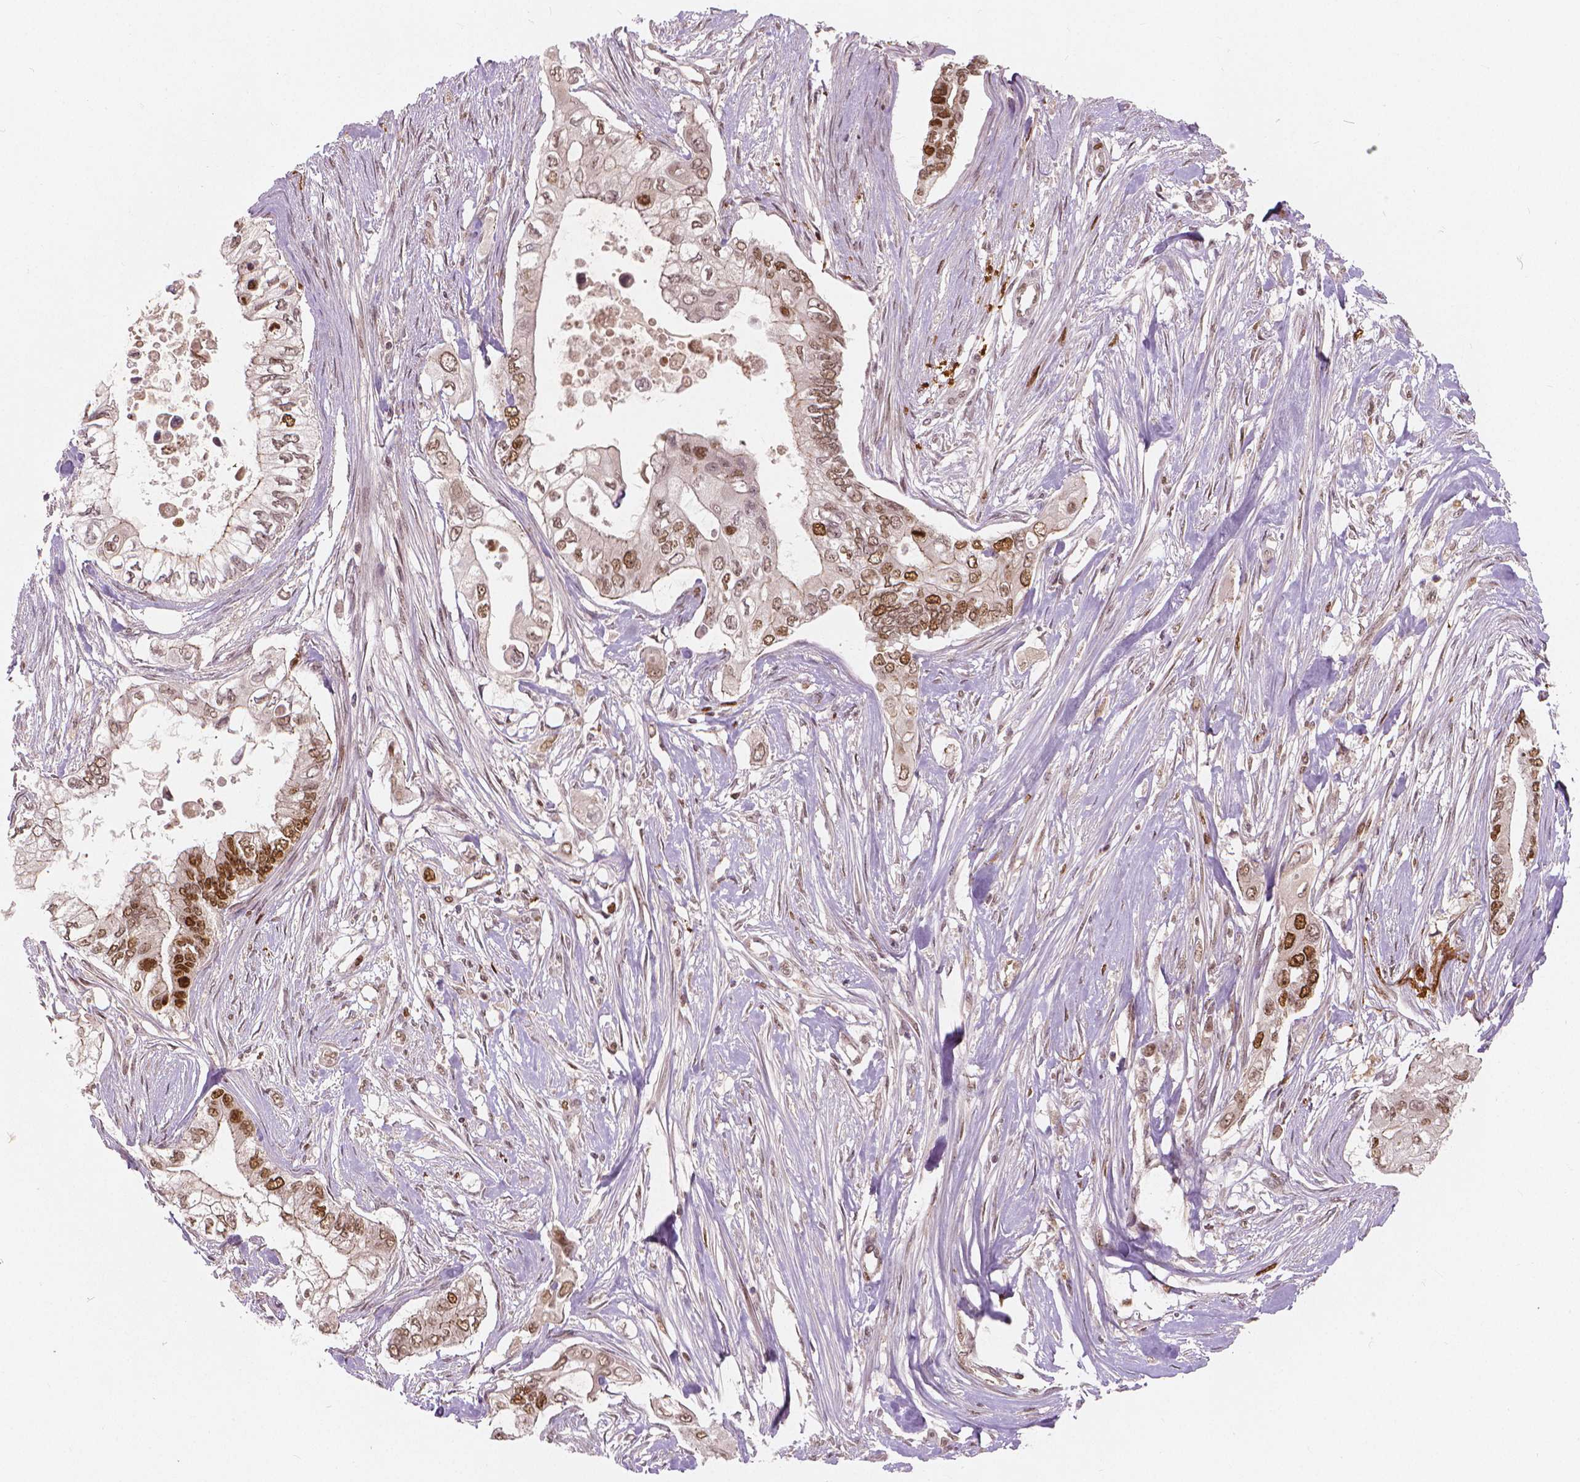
{"staining": {"intensity": "moderate", "quantity": "25%-75%", "location": "nuclear"}, "tissue": "pancreatic cancer", "cell_type": "Tumor cells", "image_type": "cancer", "snomed": [{"axis": "morphology", "description": "Adenocarcinoma, NOS"}, {"axis": "topography", "description": "Pancreas"}], "caption": "About 25%-75% of tumor cells in adenocarcinoma (pancreatic) demonstrate moderate nuclear protein positivity as visualized by brown immunohistochemical staining.", "gene": "NSD2", "patient": {"sex": "female", "age": 63}}